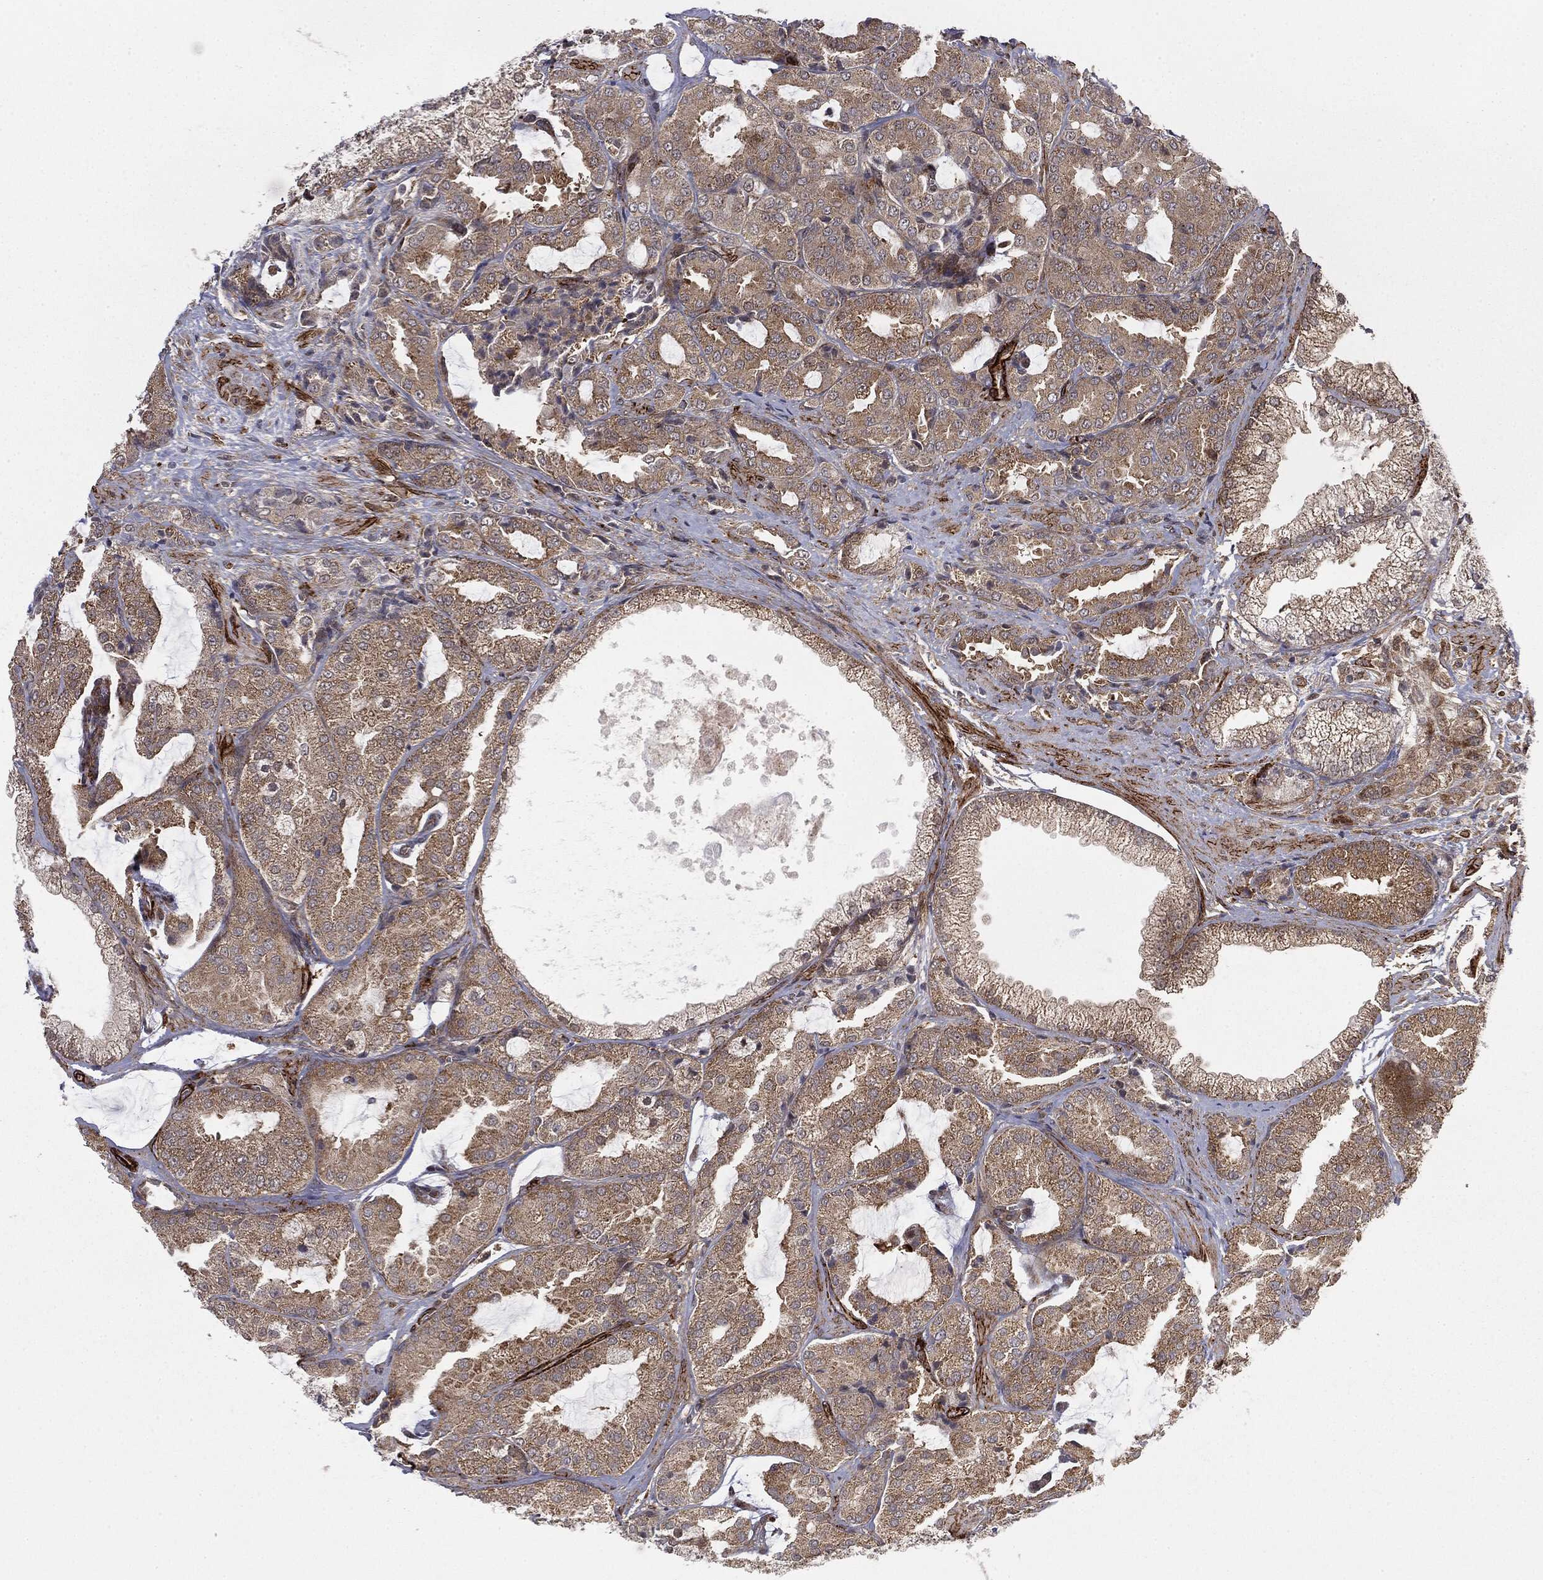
{"staining": {"intensity": "weak", "quantity": ">75%", "location": "cytoplasmic/membranous"}, "tissue": "prostate cancer", "cell_type": "Tumor cells", "image_type": "cancer", "snomed": [{"axis": "morphology", "description": "Adenocarcinoma, High grade"}, {"axis": "topography", "description": "Prostate"}], "caption": "There is low levels of weak cytoplasmic/membranous expression in tumor cells of prostate high-grade adenocarcinoma, as demonstrated by immunohistochemical staining (brown color).", "gene": "PTEN", "patient": {"sex": "male", "age": 68}}